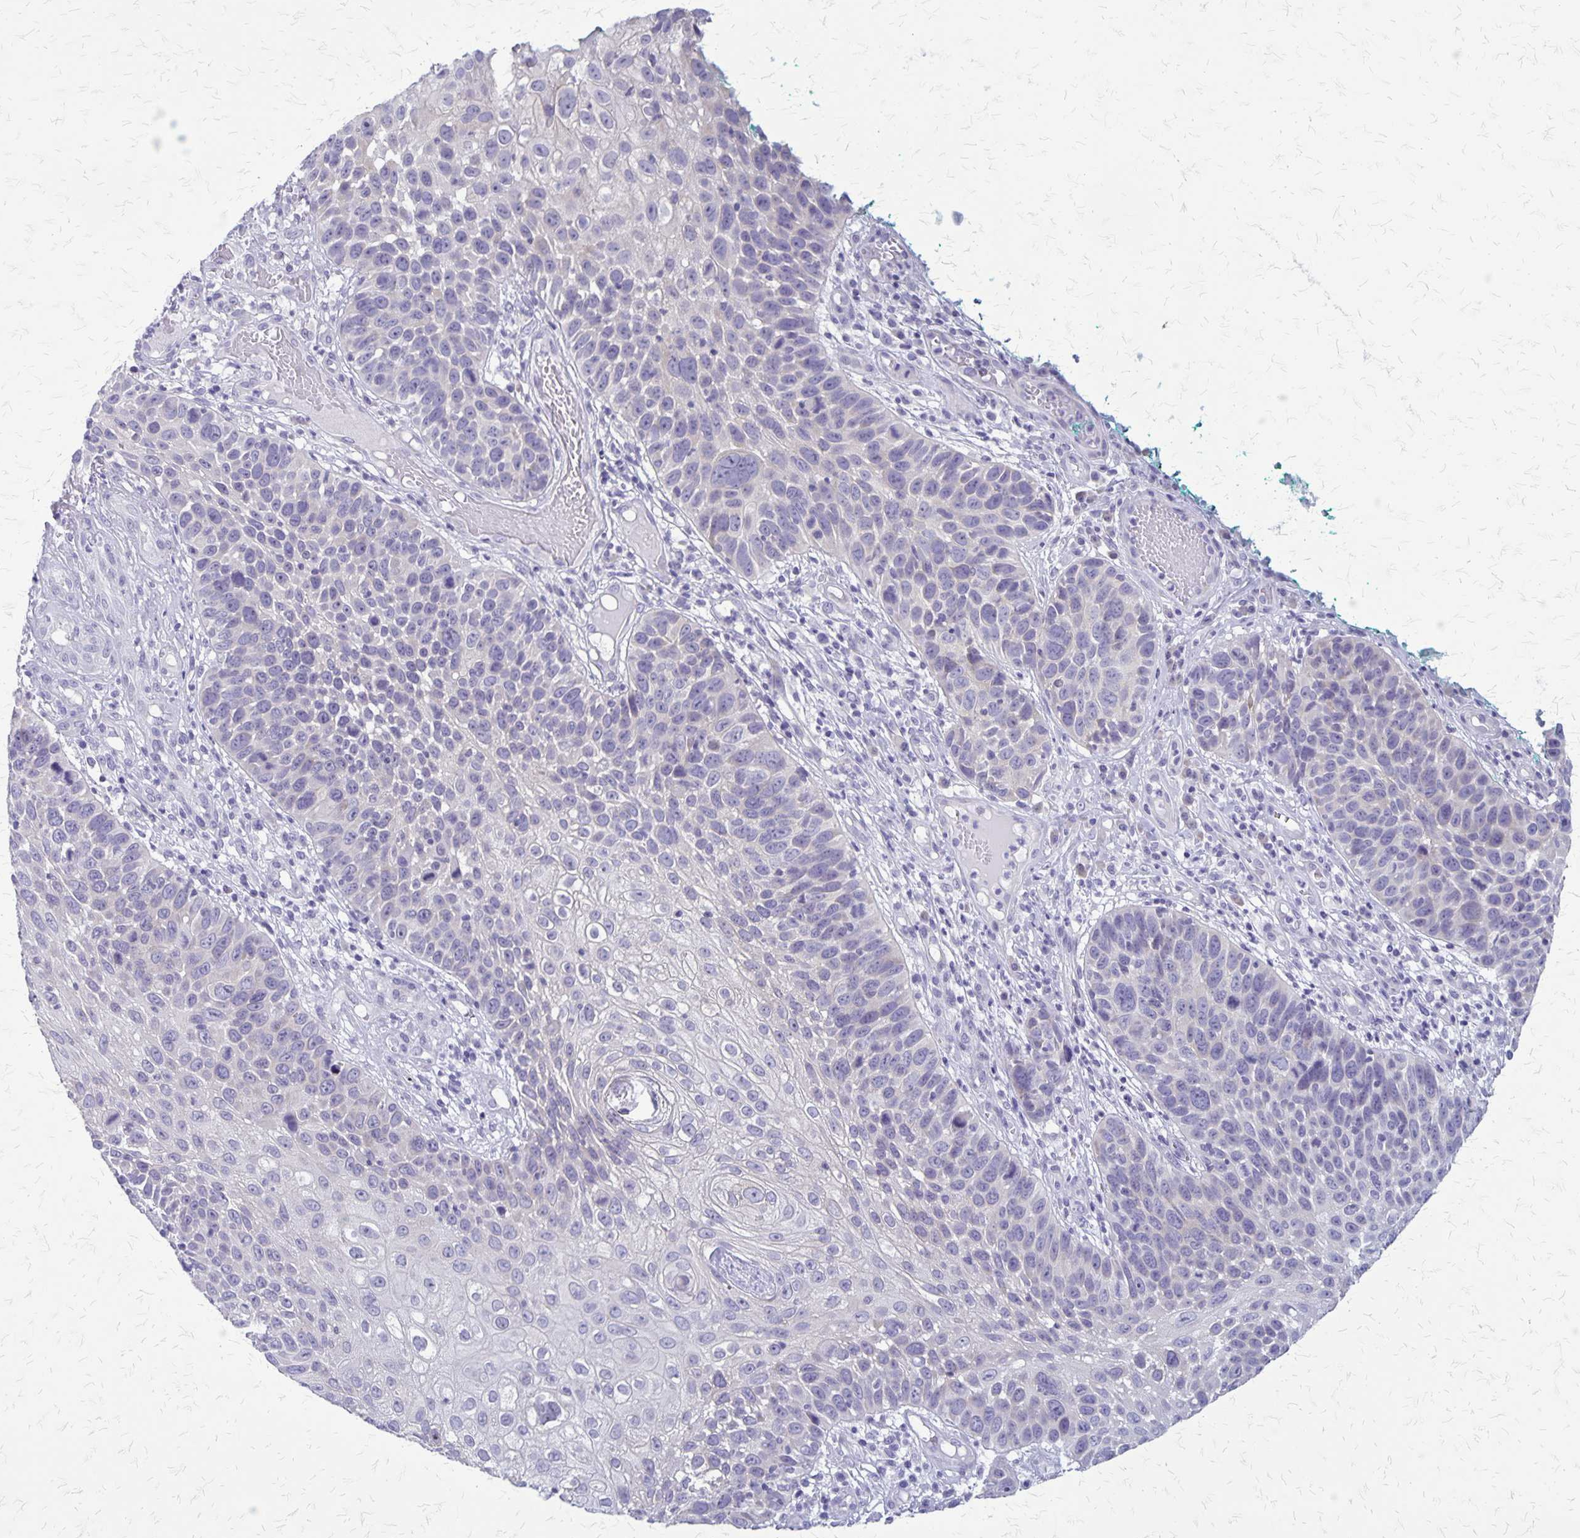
{"staining": {"intensity": "negative", "quantity": "none", "location": "none"}, "tissue": "skin cancer", "cell_type": "Tumor cells", "image_type": "cancer", "snomed": [{"axis": "morphology", "description": "Squamous cell carcinoma, NOS"}, {"axis": "topography", "description": "Skin"}], "caption": "Protein analysis of skin cancer exhibits no significant staining in tumor cells.", "gene": "PLXNB3", "patient": {"sex": "male", "age": 92}}